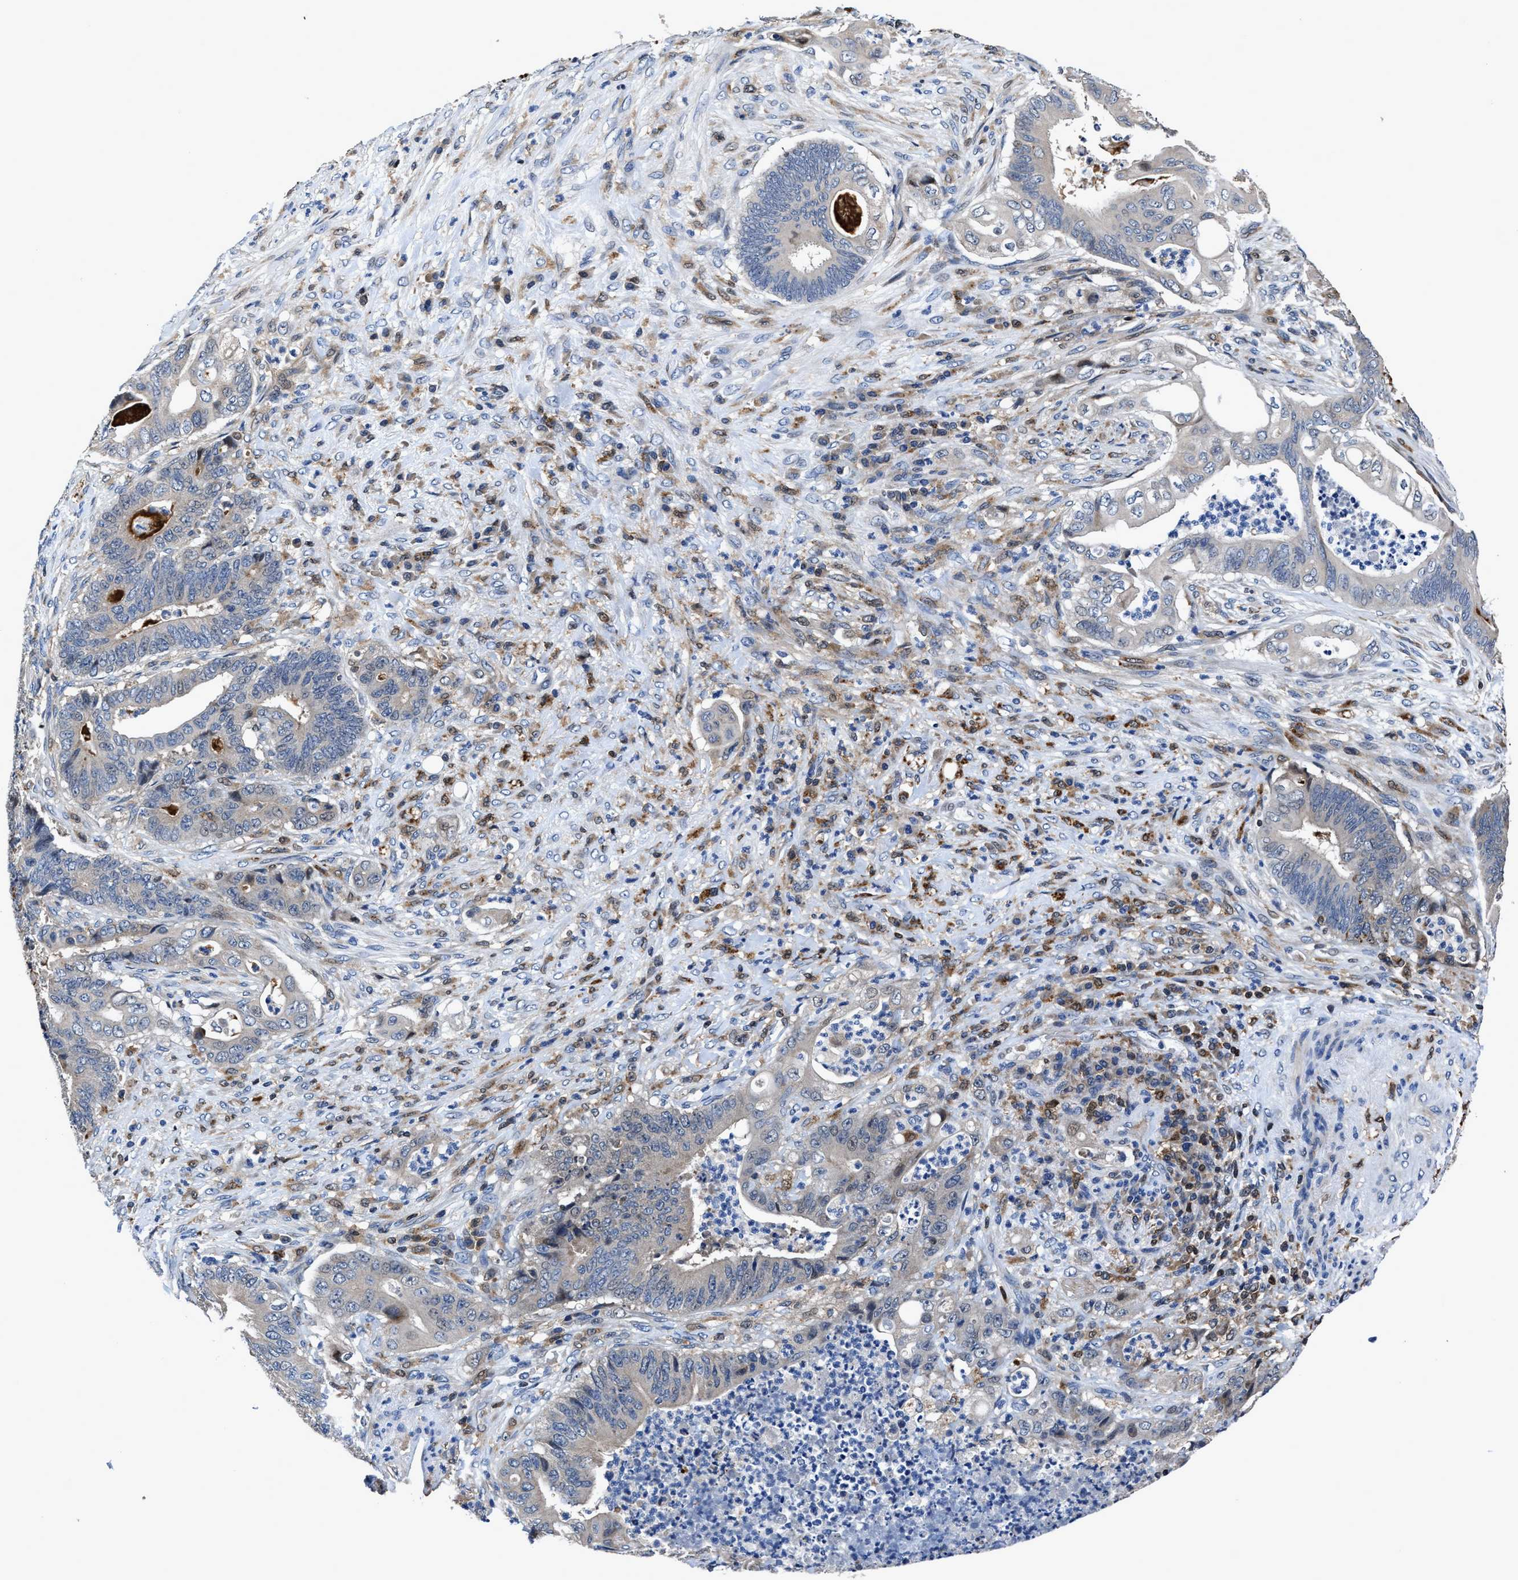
{"staining": {"intensity": "negative", "quantity": "none", "location": "none"}, "tissue": "stomach cancer", "cell_type": "Tumor cells", "image_type": "cancer", "snomed": [{"axis": "morphology", "description": "Adenocarcinoma, NOS"}, {"axis": "topography", "description": "Stomach"}], "caption": "Tumor cells show no significant protein positivity in stomach cancer.", "gene": "RGS10", "patient": {"sex": "female", "age": 73}}